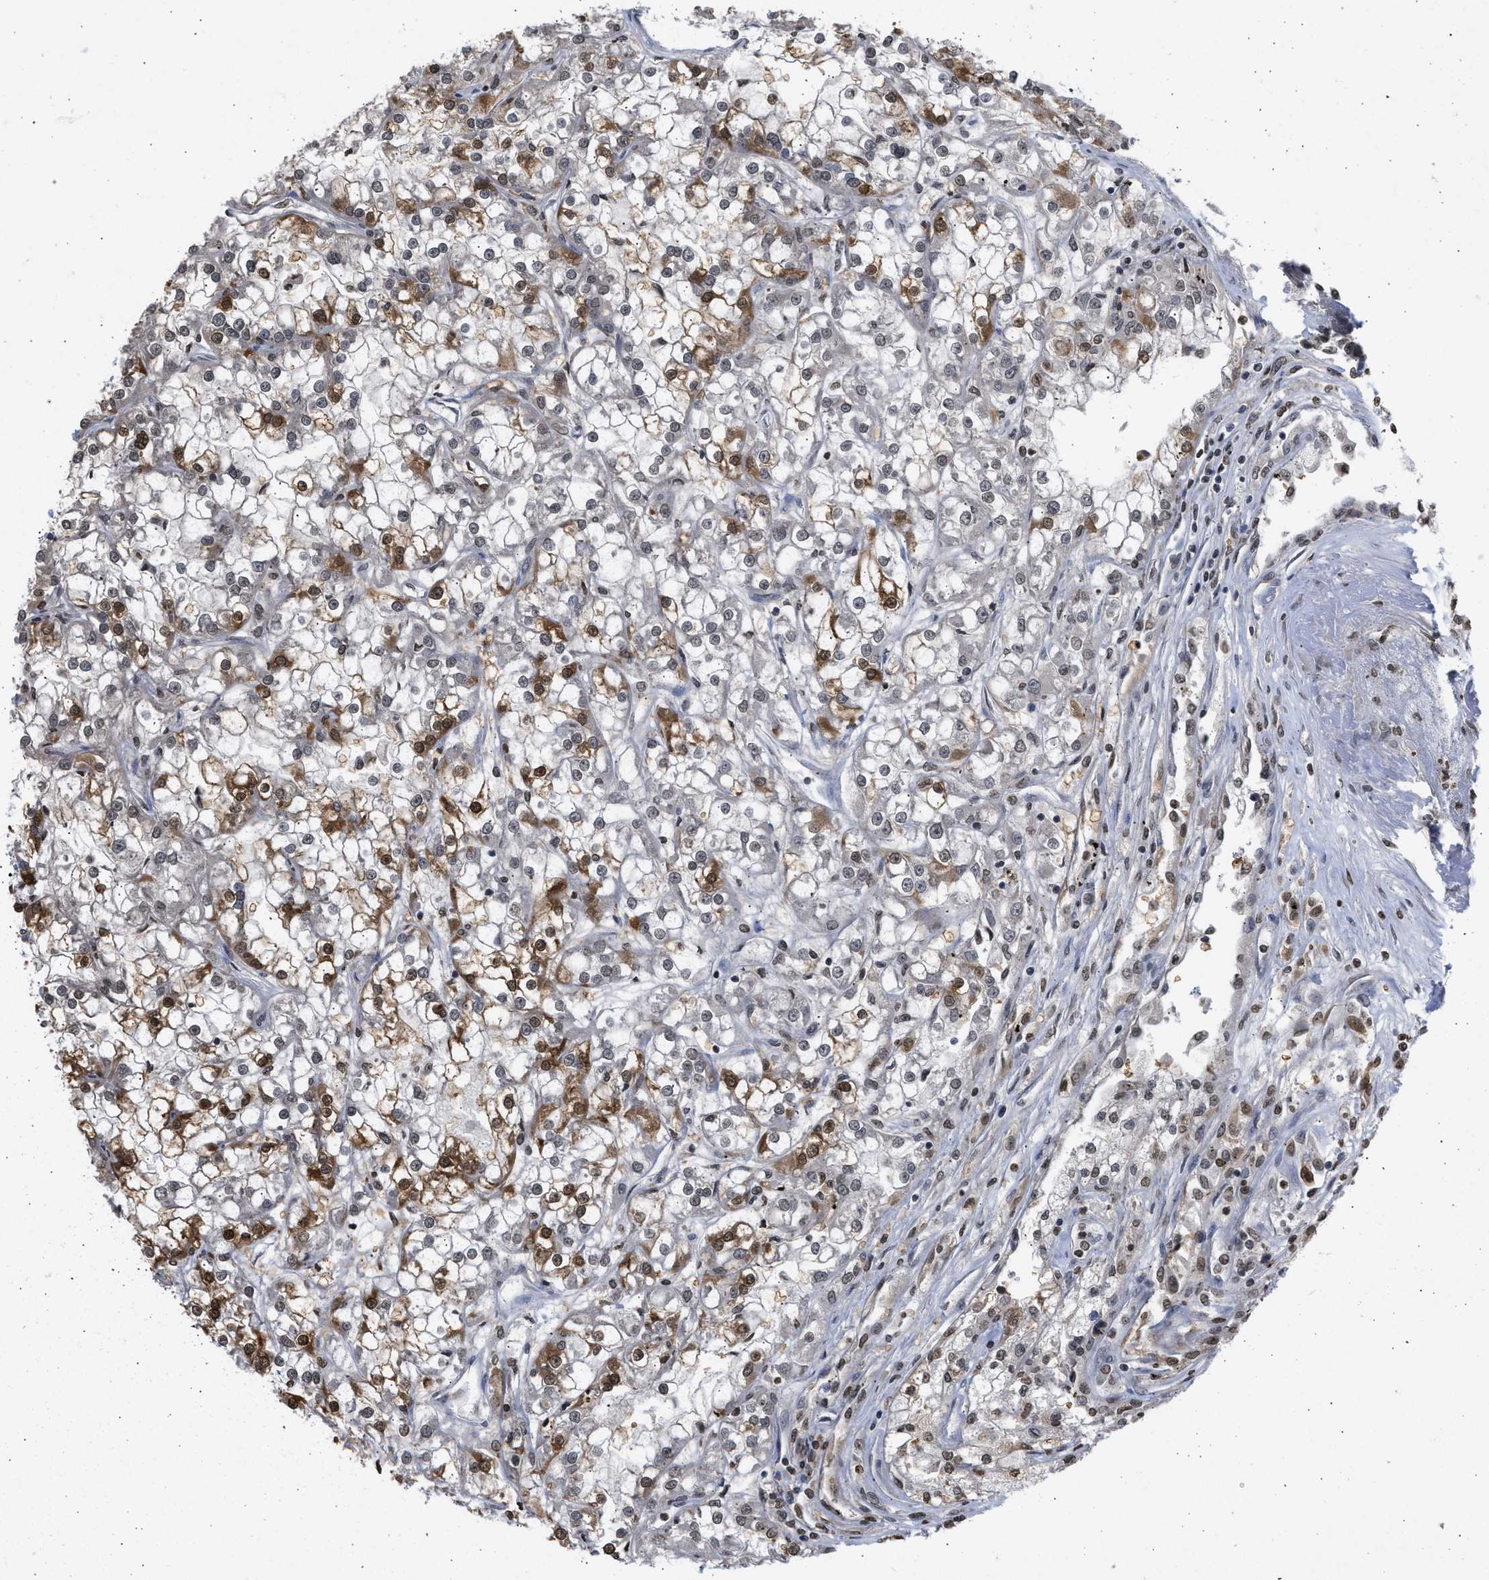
{"staining": {"intensity": "moderate", "quantity": ">75%", "location": "cytoplasmic/membranous,nuclear"}, "tissue": "renal cancer", "cell_type": "Tumor cells", "image_type": "cancer", "snomed": [{"axis": "morphology", "description": "Adenocarcinoma, NOS"}, {"axis": "topography", "description": "Kidney"}], "caption": "Moderate cytoplasmic/membranous and nuclear expression is present in approximately >75% of tumor cells in renal cancer (adenocarcinoma). (DAB (3,3'-diaminobenzidine) IHC, brown staining for protein, blue staining for nuclei).", "gene": "NUP35", "patient": {"sex": "female", "age": 52}}